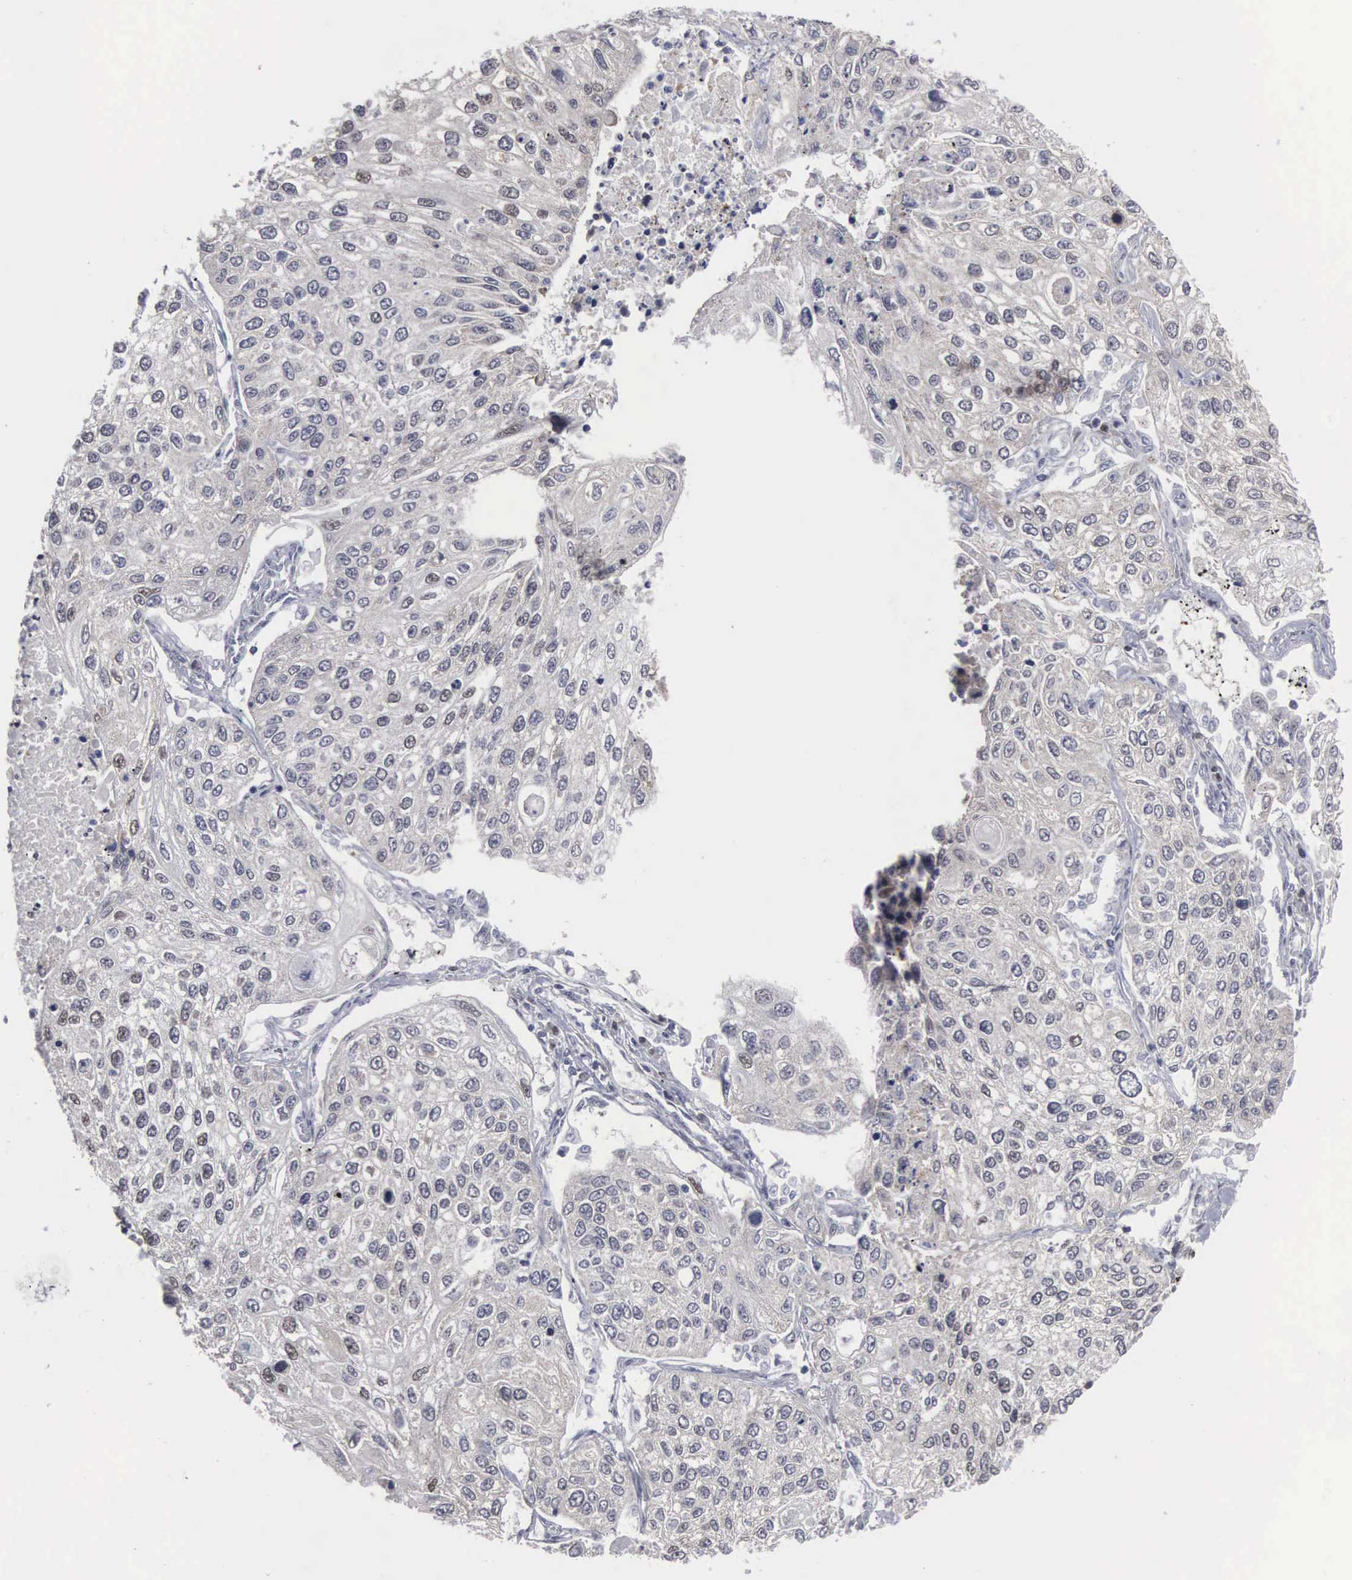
{"staining": {"intensity": "weak", "quantity": "<25%", "location": "nuclear"}, "tissue": "lung cancer", "cell_type": "Tumor cells", "image_type": "cancer", "snomed": [{"axis": "morphology", "description": "Squamous cell carcinoma, NOS"}, {"axis": "topography", "description": "Lung"}], "caption": "DAB (3,3'-diaminobenzidine) immunohistochemical staining of squamous cell carcinoma (lung) reveals no significant staining in tumor cells.", "gene": "TRMT5", "patient": {"sex": "male", "age": 75}}